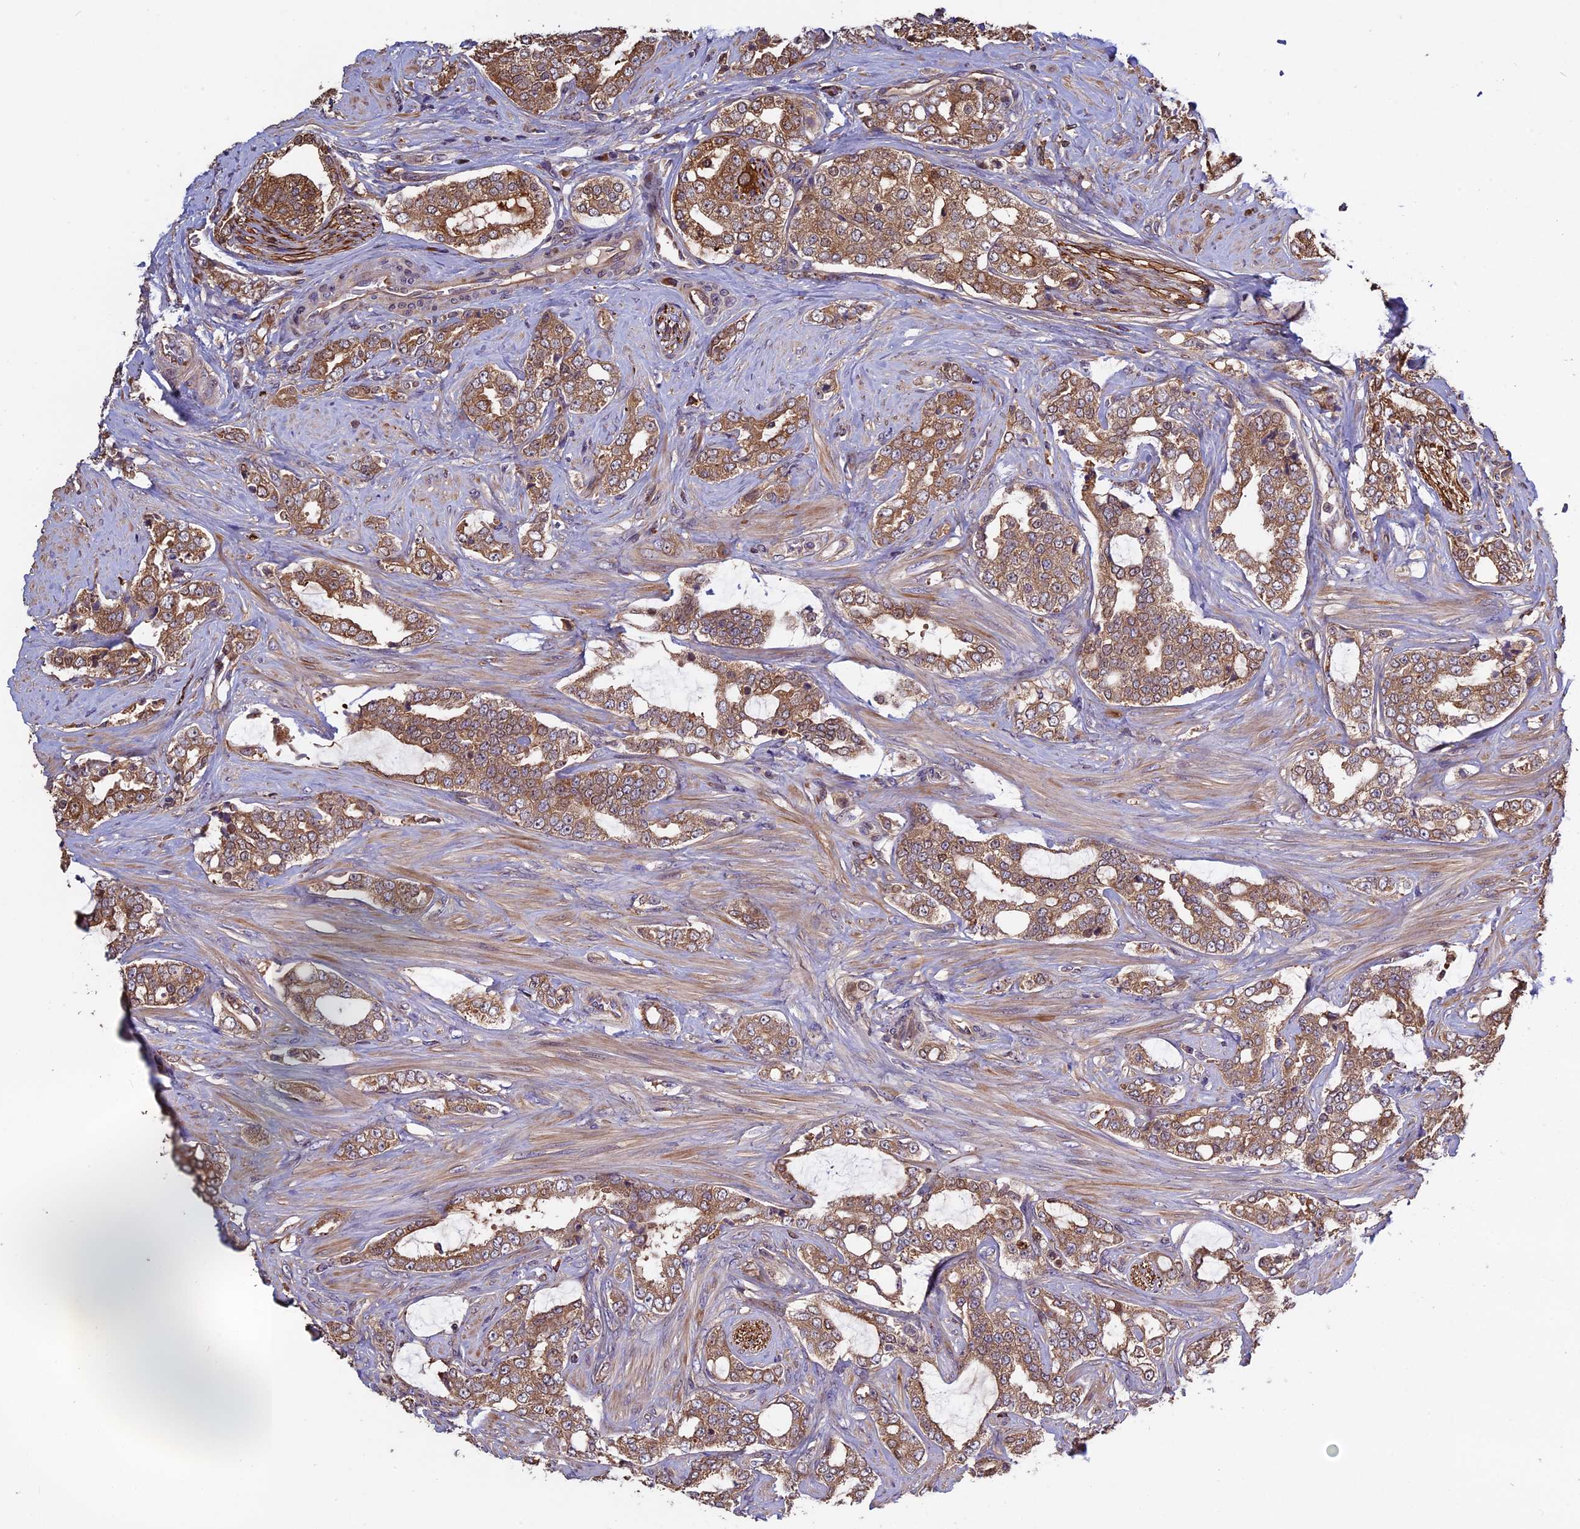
{"staining": {"intensity": "moderate", "quantity": ">75%", "location": "cytoplasmic/membranous"}, "tissue": "prostate cancer", "cell_type": "Tumor cells", "image_type": "cancer", "snomed": [{"axis": "morphology", "description": "Adenocarcinoma, High grade"}, {"axis": "topography", "description": "Prostate"}], "caption": "The histopathology image reveals immunohistochemical staining of prostate high-grade adenocarcinoma. There is moderate cytoplasmic/membranous positivity is identified in about >75% of tumor cells.", "gene": "VWA3A", "patient": {"sex": "male", "age": 64}}